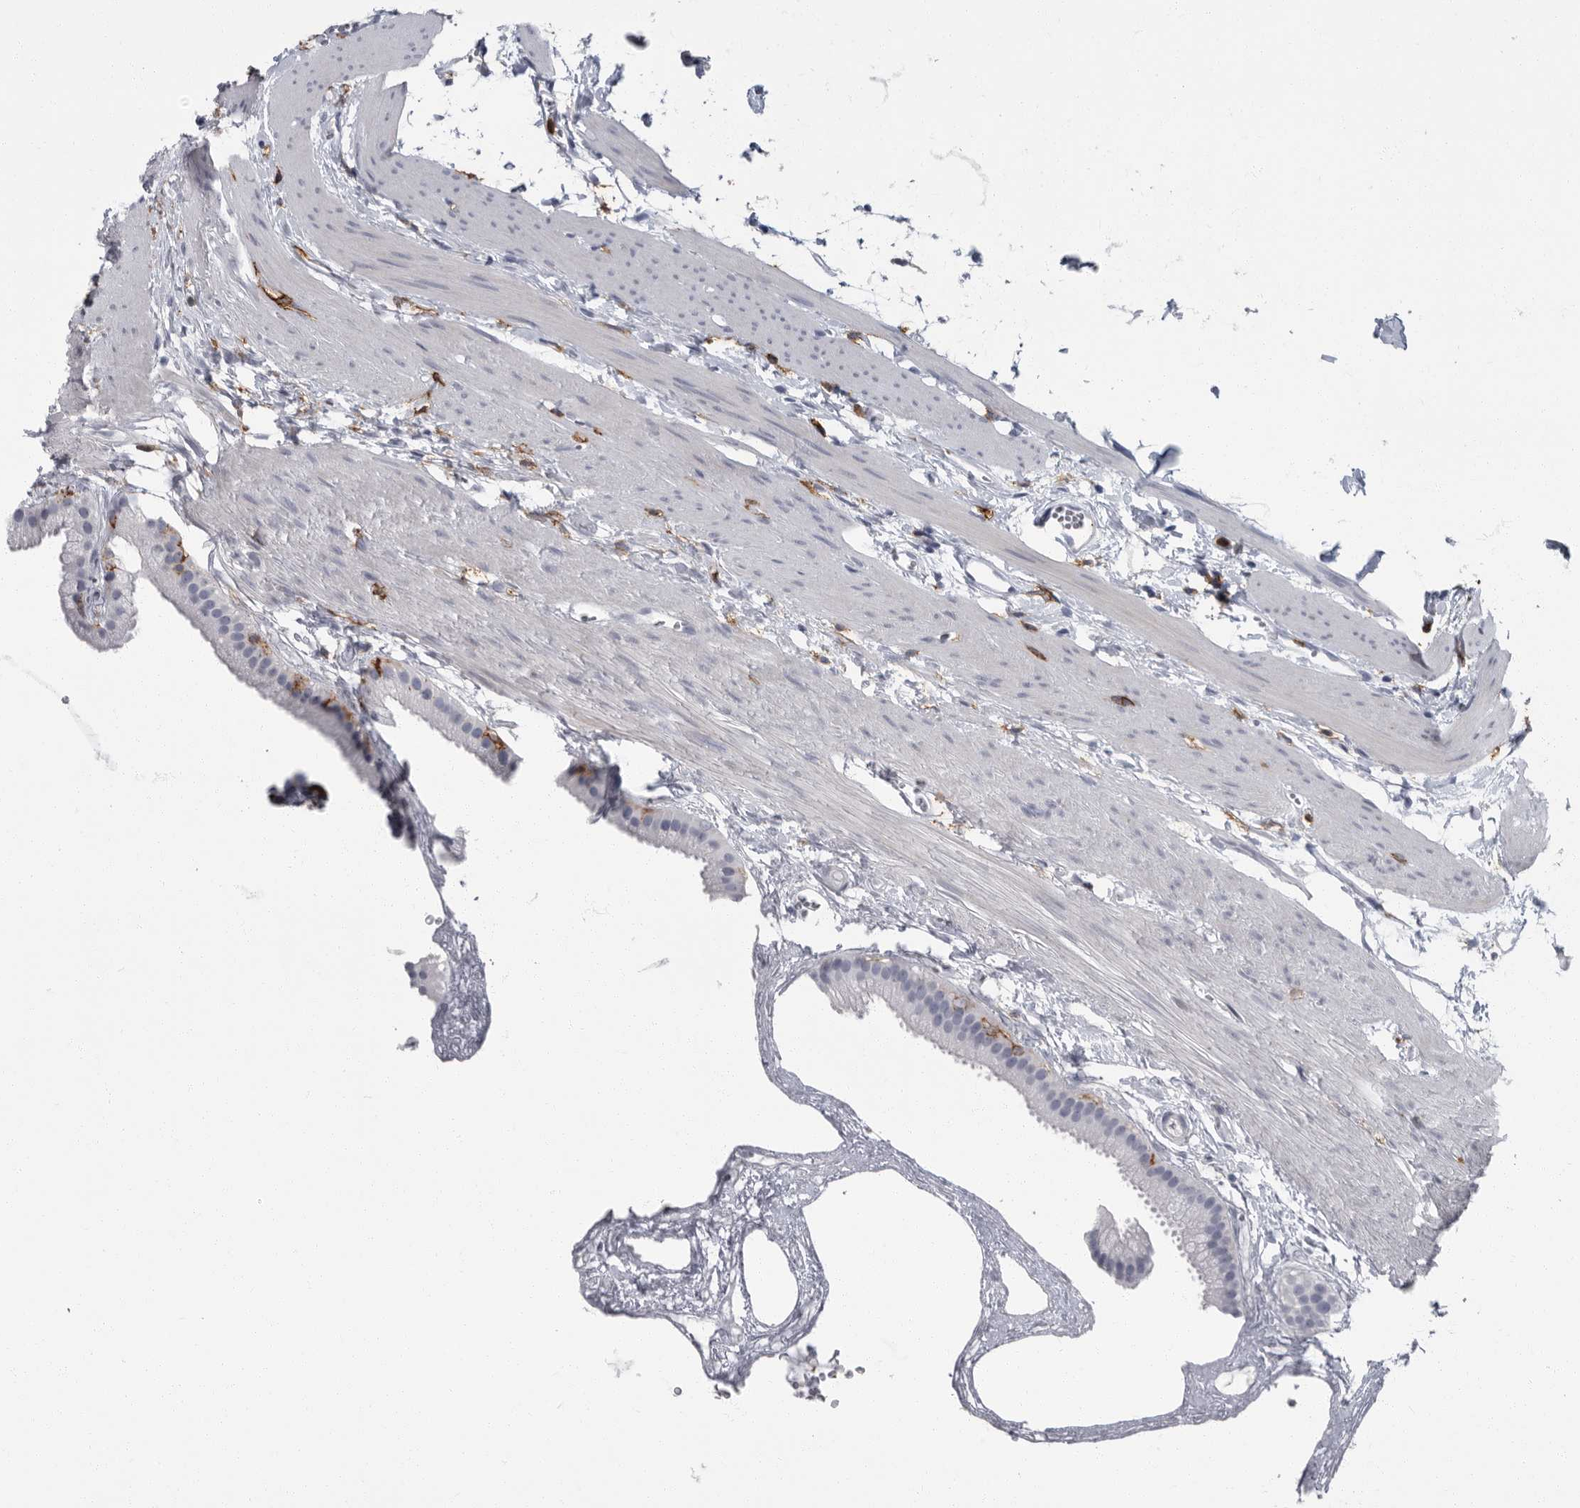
{"staining": {"intensity": "negative", "quantity": "none", "location": "none"}, "tissue": "gallbladder", "cell_type": "Glandular cells", "image_type": "normal", "snomed": [{"axis": "morphology", "description": "Normal tissue, NOS"}, {"axis": "topography", "description": "Gallbladder"}], "caption": "DAB immunohistochemical staining of benign human gallbladder reveals no significant expression in glandular cells.", "gene": "FCER1G", "patient": {"sex": "female", "age": 64}}